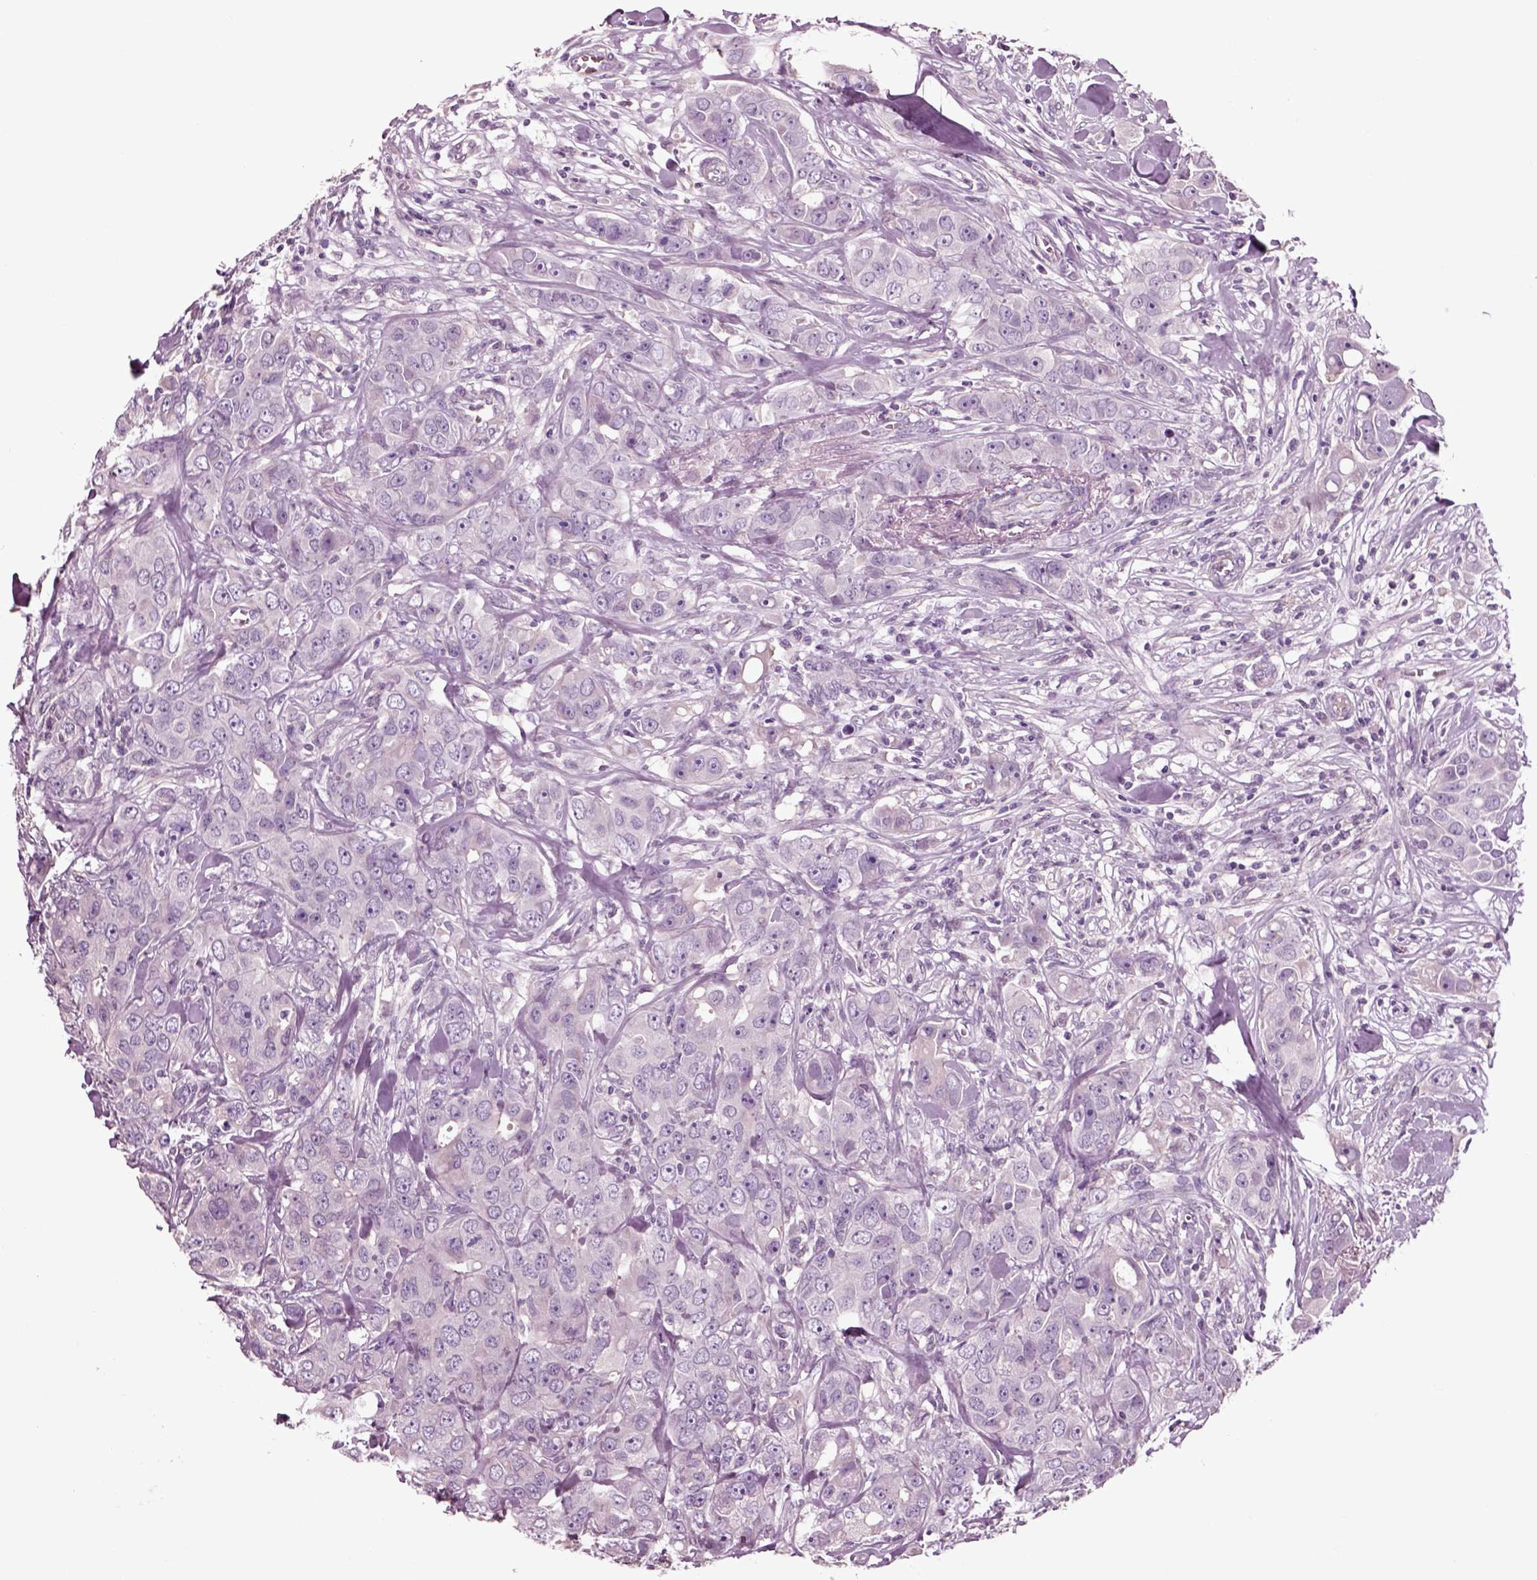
{"staining": {"intensity": "negative", "quantity": "none", "location": "none"}, "tissue": "breast cancer", "cell_type": "Tumor cells", "image_type": "cancer", "snomed": [{"axis": "morphology", "description": "Duct carcinoma"}, {"axis": "topography", "description": "Breast"}], "caption": "High magnification brightfield microscopy of breast cancer (intraductal carcinoma) stained with DAB (3,3'-diaminobenzidine) (brown) and counterstained with hematoxylin (blue): tumor cells show no significant staining.", "gene": "CHGB", "patient": {"sex": "female", "age": 43}}